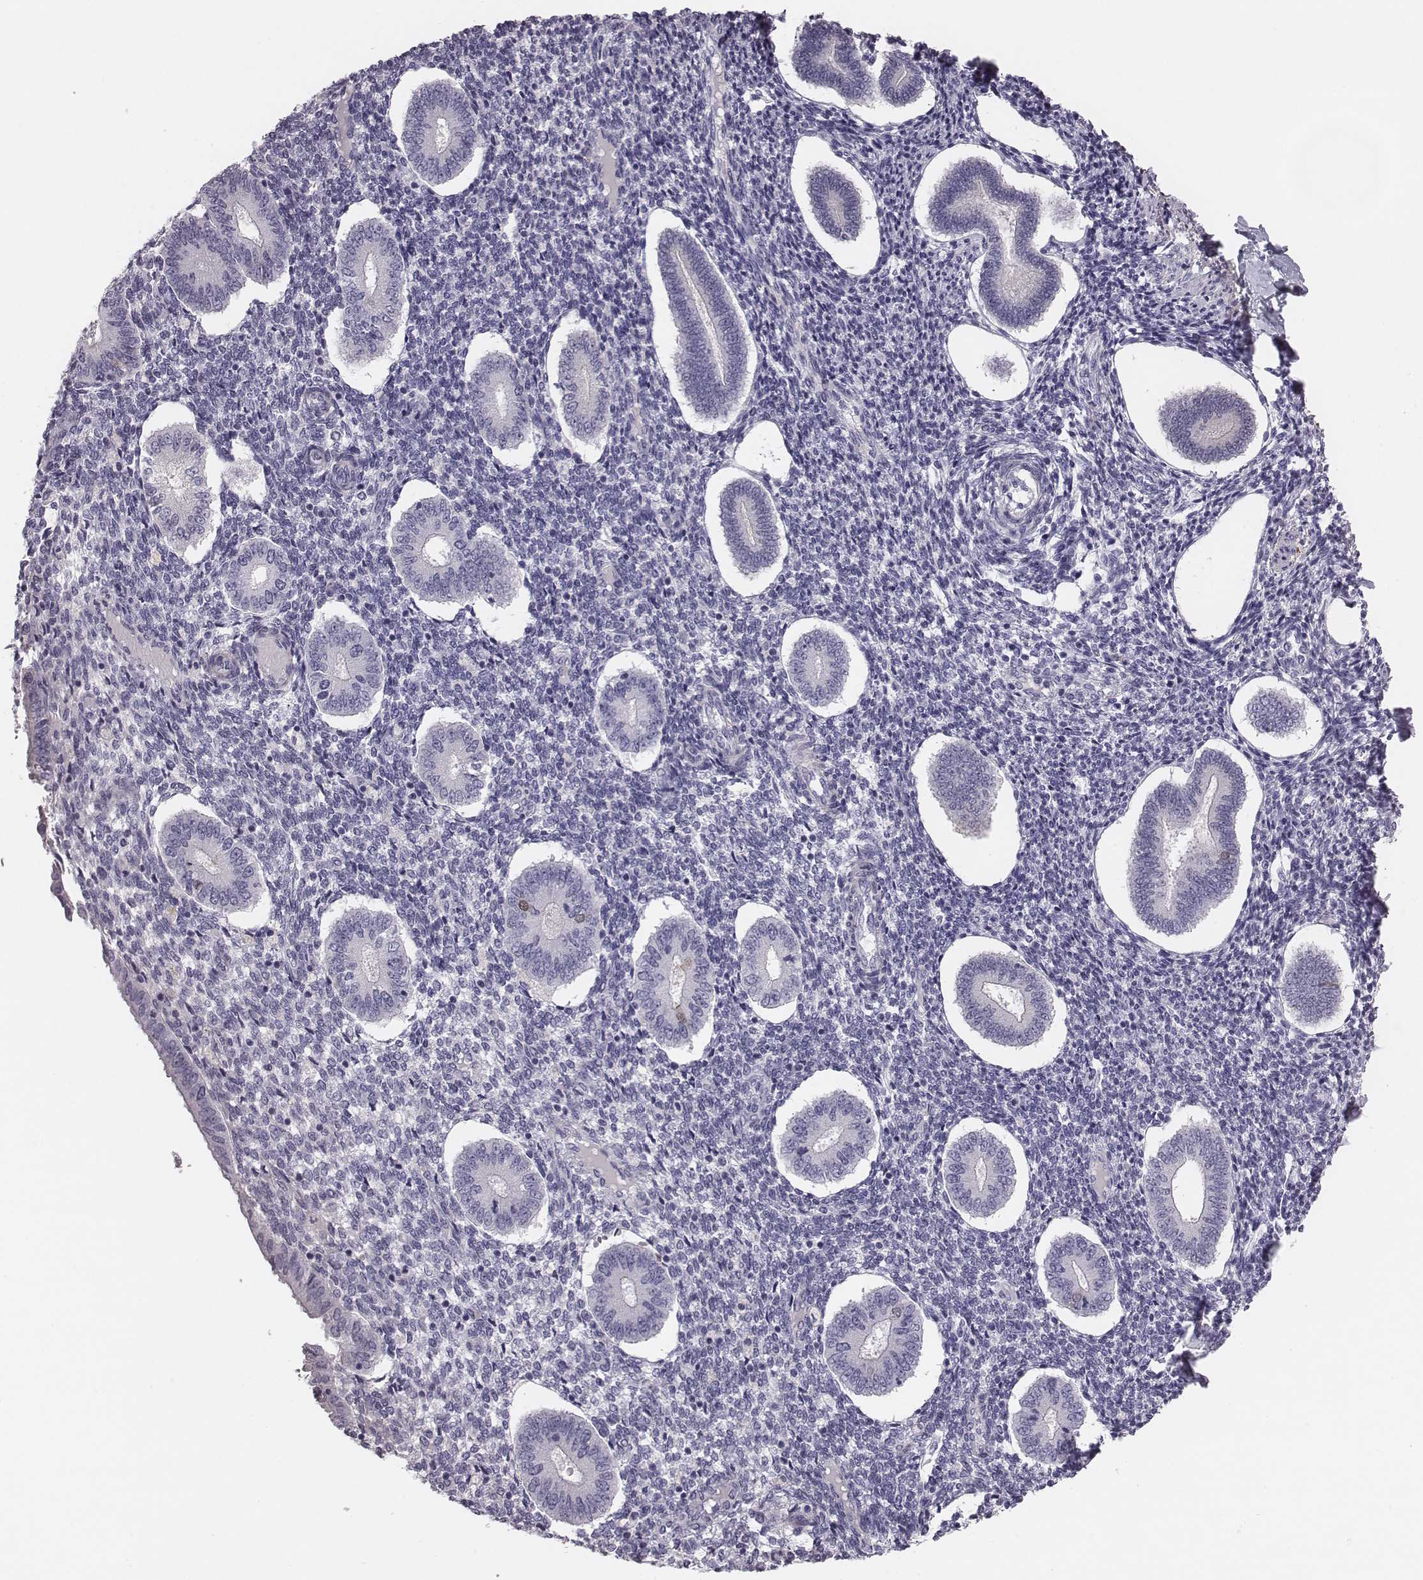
{"staining": {"intensity": "negative", "quantity": "none", "location": "none"}, "tissue": "endometrium", "cell_type": "Cells in endometrial stroma", "image_type": "normal", "snomed": [{"axis": "morphology", "description": "Normal tissue, NOS"}, {"axis": "topography", "description": "Endometrium"}], "caption": "An immunohistochemistry (IHC) histopathology image of normal endometrium is shown. There is no staining in cells in endometrial stroma of endometrium.", "gene": "CRISP1", "patient": {"sex": "female", "age": 40}}